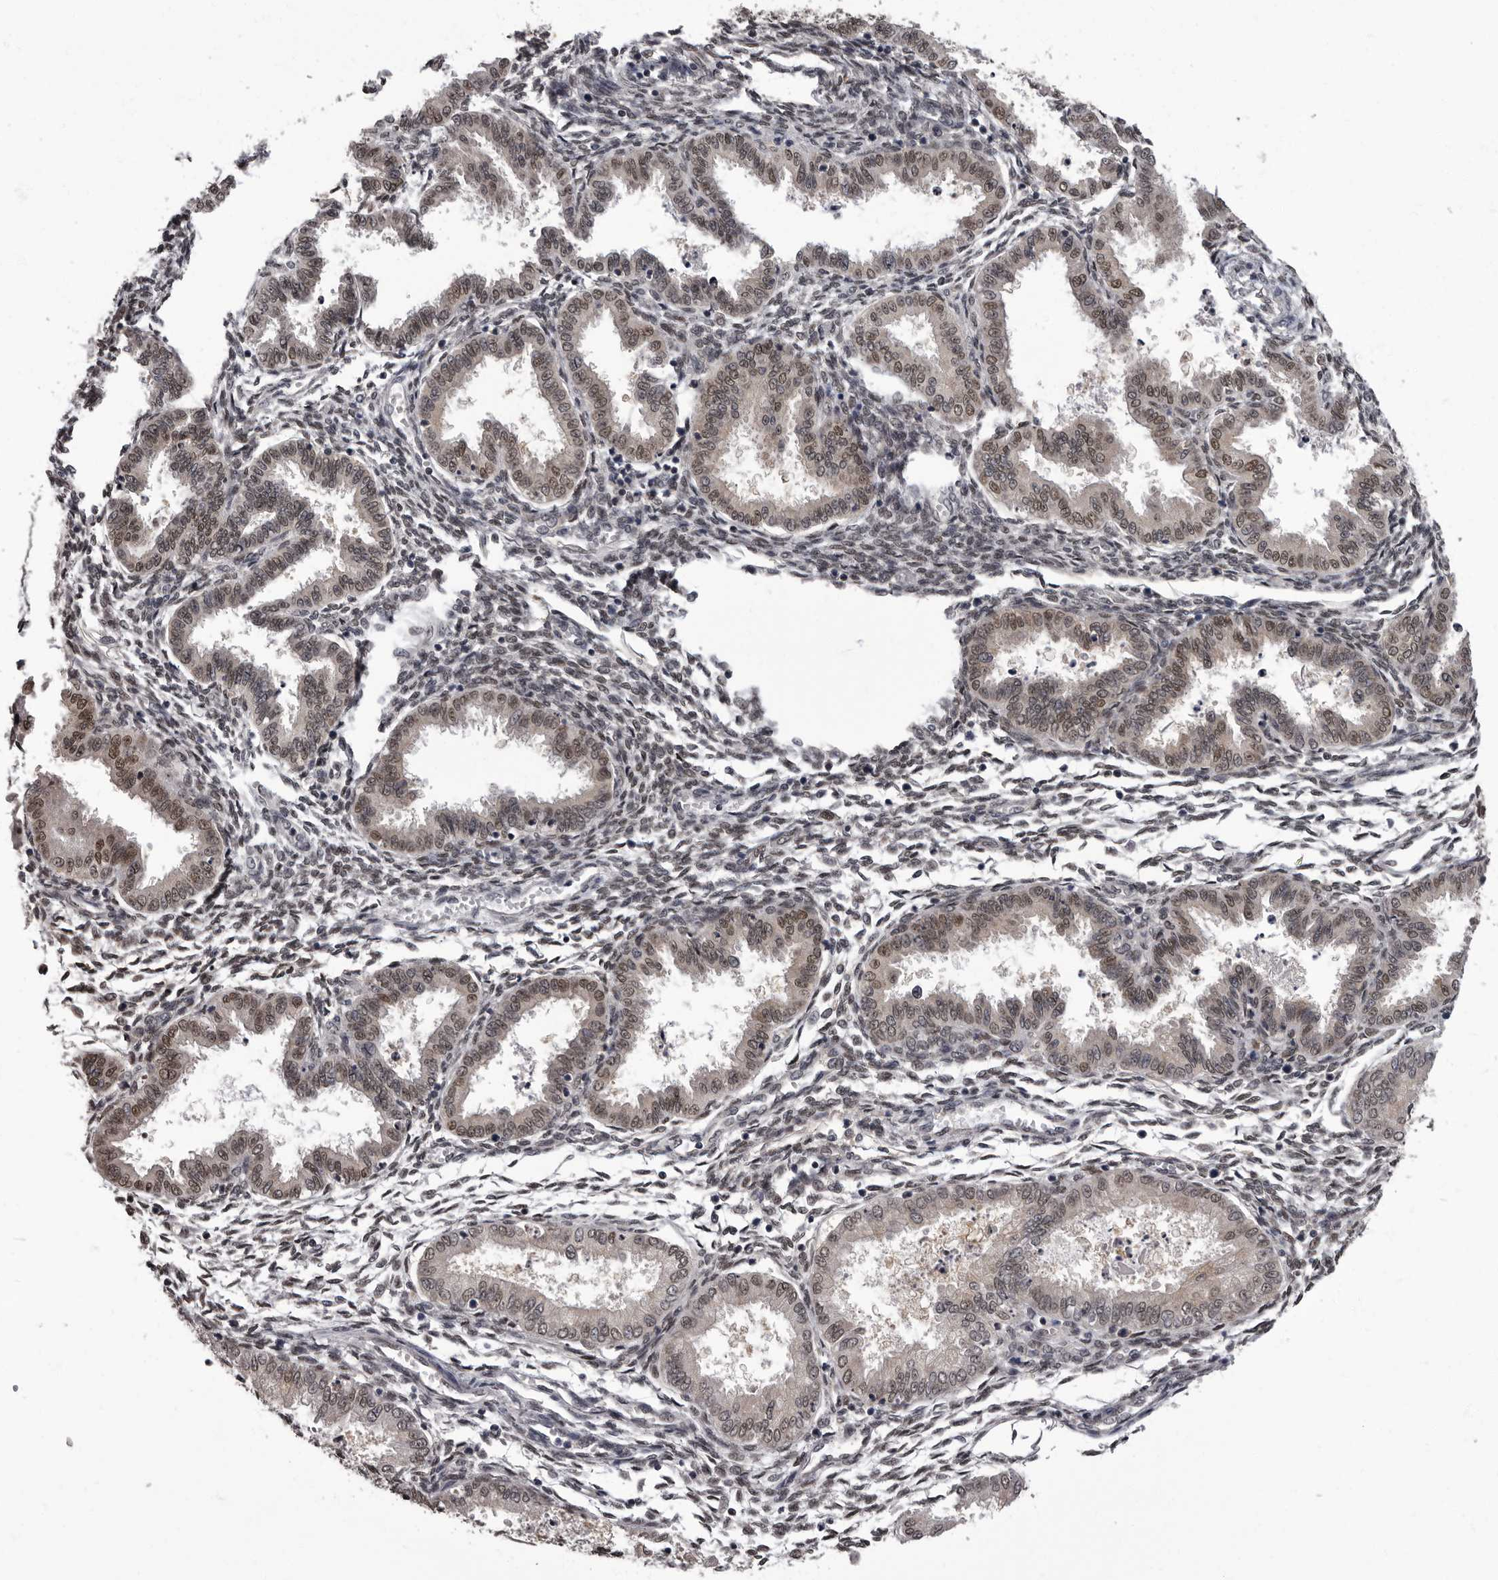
{"staining": {"intensity": "moderate", "quantity": "25%-75%", "location": "nuclear"}, "tissue": "endometrium", "cell_type": "Cells in endometrial stroma", "image_type": "normal", "snomed": [{"axis": "morphology", "description": "Normal tissue, NOS"}, {"axis": "topography", "description": "Endometrium"}], "caption": "Approximately 25%-75% of cells in endometrial stroma in normal human endometrium show moderate nuclear protein positivity as visualized by brown immunohistochemical staining.", "gene": "C1orf50", "patient": {"sex": "female", "age": 33}}